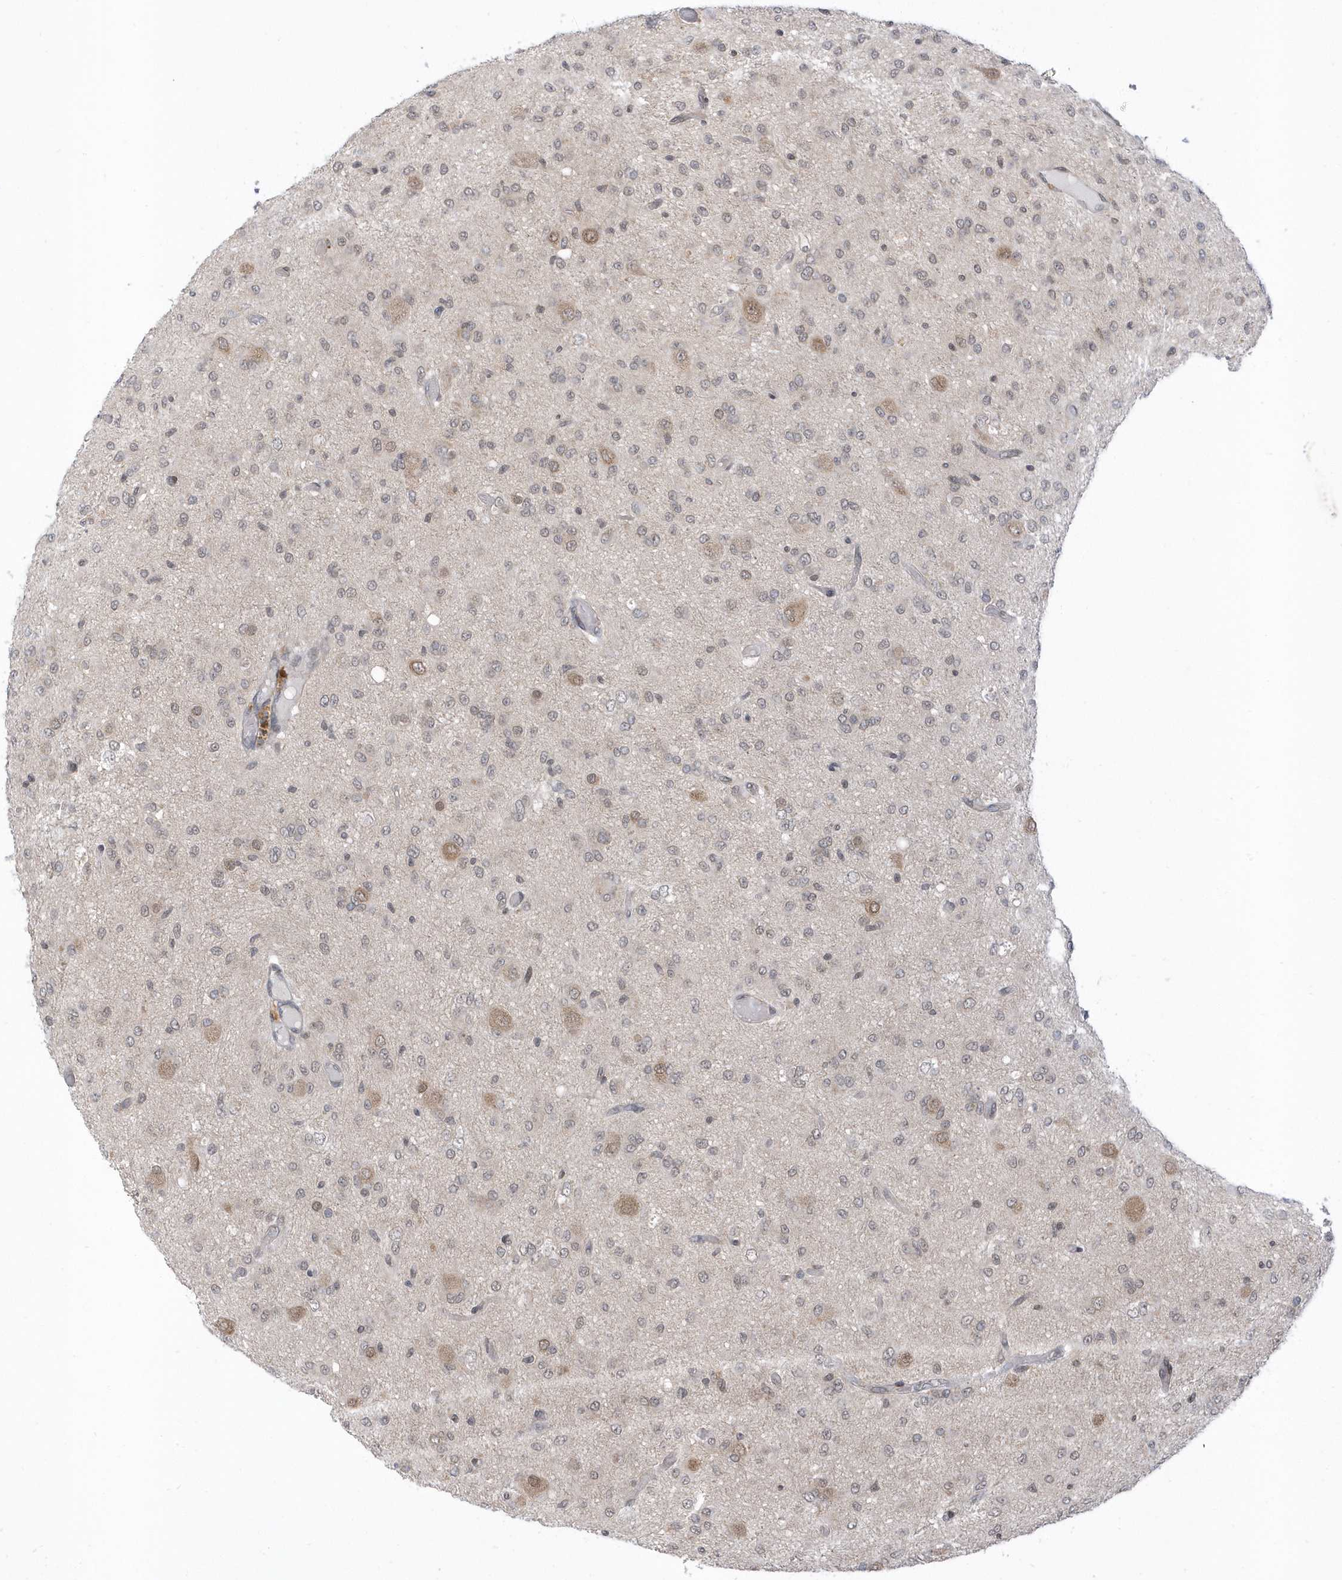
{"staining": {"intensity": "moderate", "quantity": "<25%", "location": "cytoplasmic/membranous,nuclear"}, "tissue": "glioma", "cell_type": "Tumor cells", "image_type": "cancer", "snomed": [{"axis": "morphology", "description": "Glioma, malignant, High grade"}, {"axis": "topography", "description": "Brain"}], "caption": "This image displays IHC staining of glioma, with low moderate cytoplasmic/membranous and nuclear positivity in about <25% of tumor cells.", "gene": "USP53", "patient": {"sex": "female", "age": 59}}